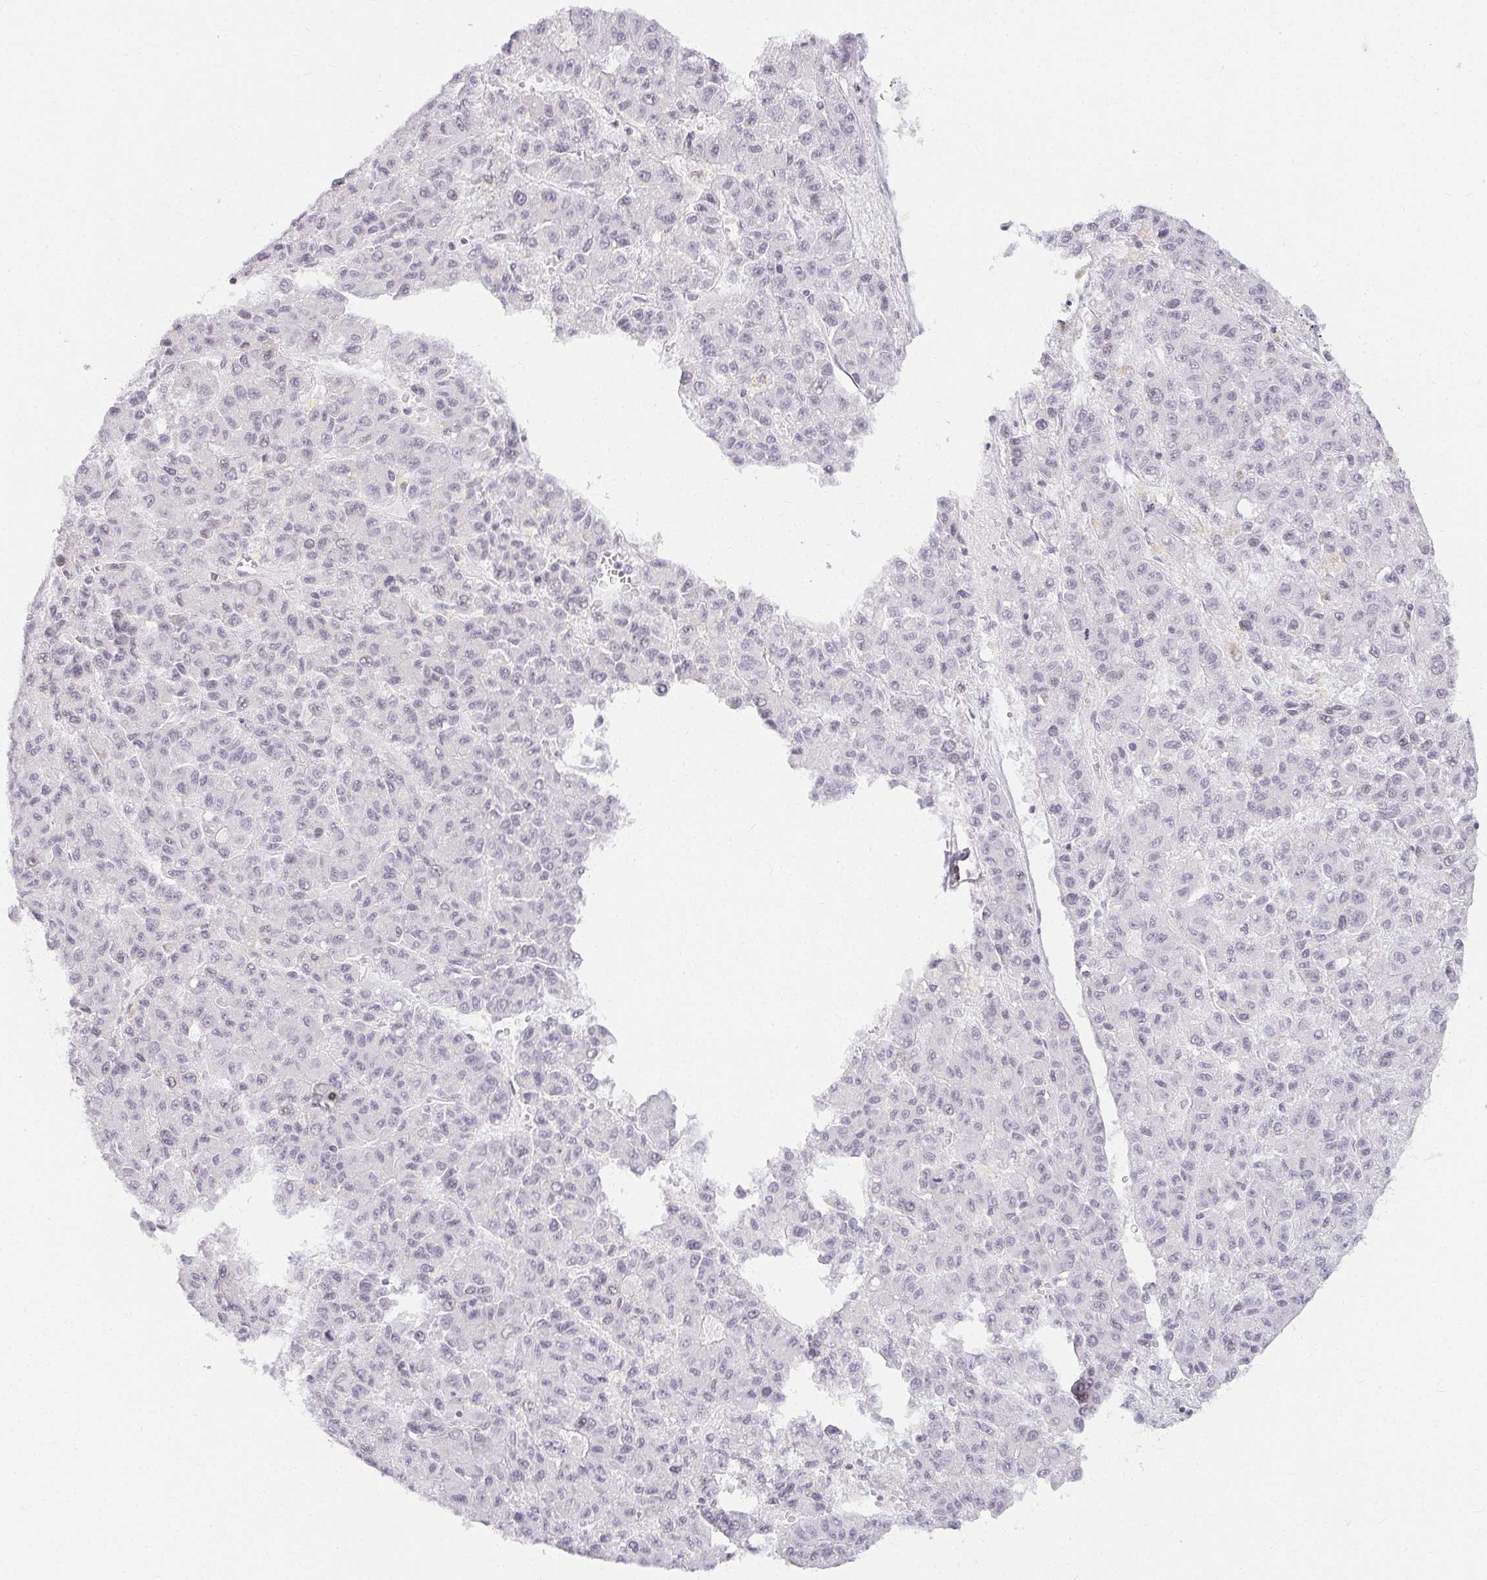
{"staining": {"intensity": "negative", "quantity": "none", "location": "none"}, "tissue": "liver cancer", "cell_type": "Tumor cells", "image_type": "cancer", "snomed": [{"axis": "morphology", "description": "Carcinoma, Hepatocellular, NOS"}, {"axis": "topography", "description": "Liver"}], "caption": "The micrograph reveals no staining of tumor cells in liver cancer (hepatocellular carcinoma).", "gene": "ACAN", "patient": {"sex": "male", "age": 70}}